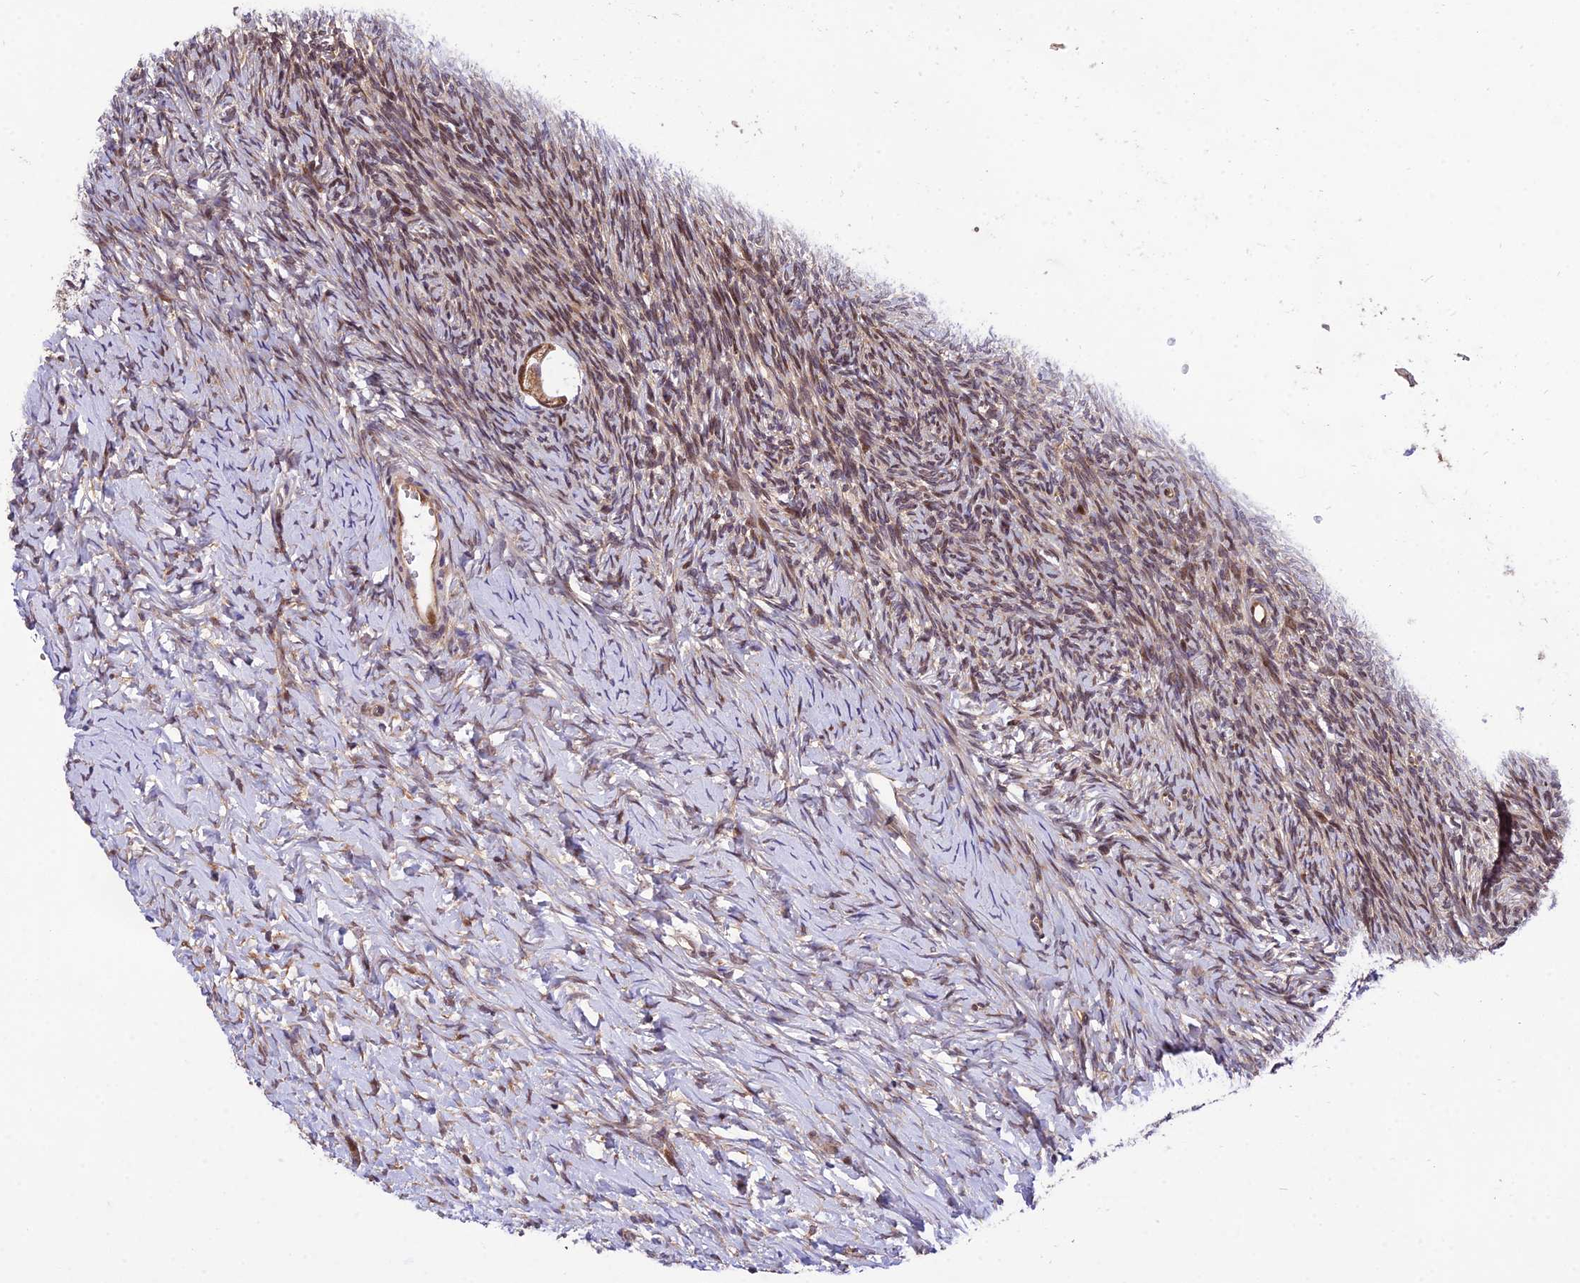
{"staining": {"intensity": "moderate", "quantity": ">75%", "location": "cytoplasmic/membranous"}, "tissue": "ovary", "cell_type": "Follicle cells", "image_type": "normal", "snomed": [{"axis": "morphology", "description": "Normal tissue, NOS"}, {"axis": "topography", "description": "Ovary"}], "caption": "This histopathology image demonstrates benign ovary stained with IHC to label a protein in brown. The cytoplasmic/membranous of follicle cells show moderate positivity for the protein. Nuclei are counter-stained blue.", "gene": "SMG6", "patient": {"sex": "female", "age": 39}}